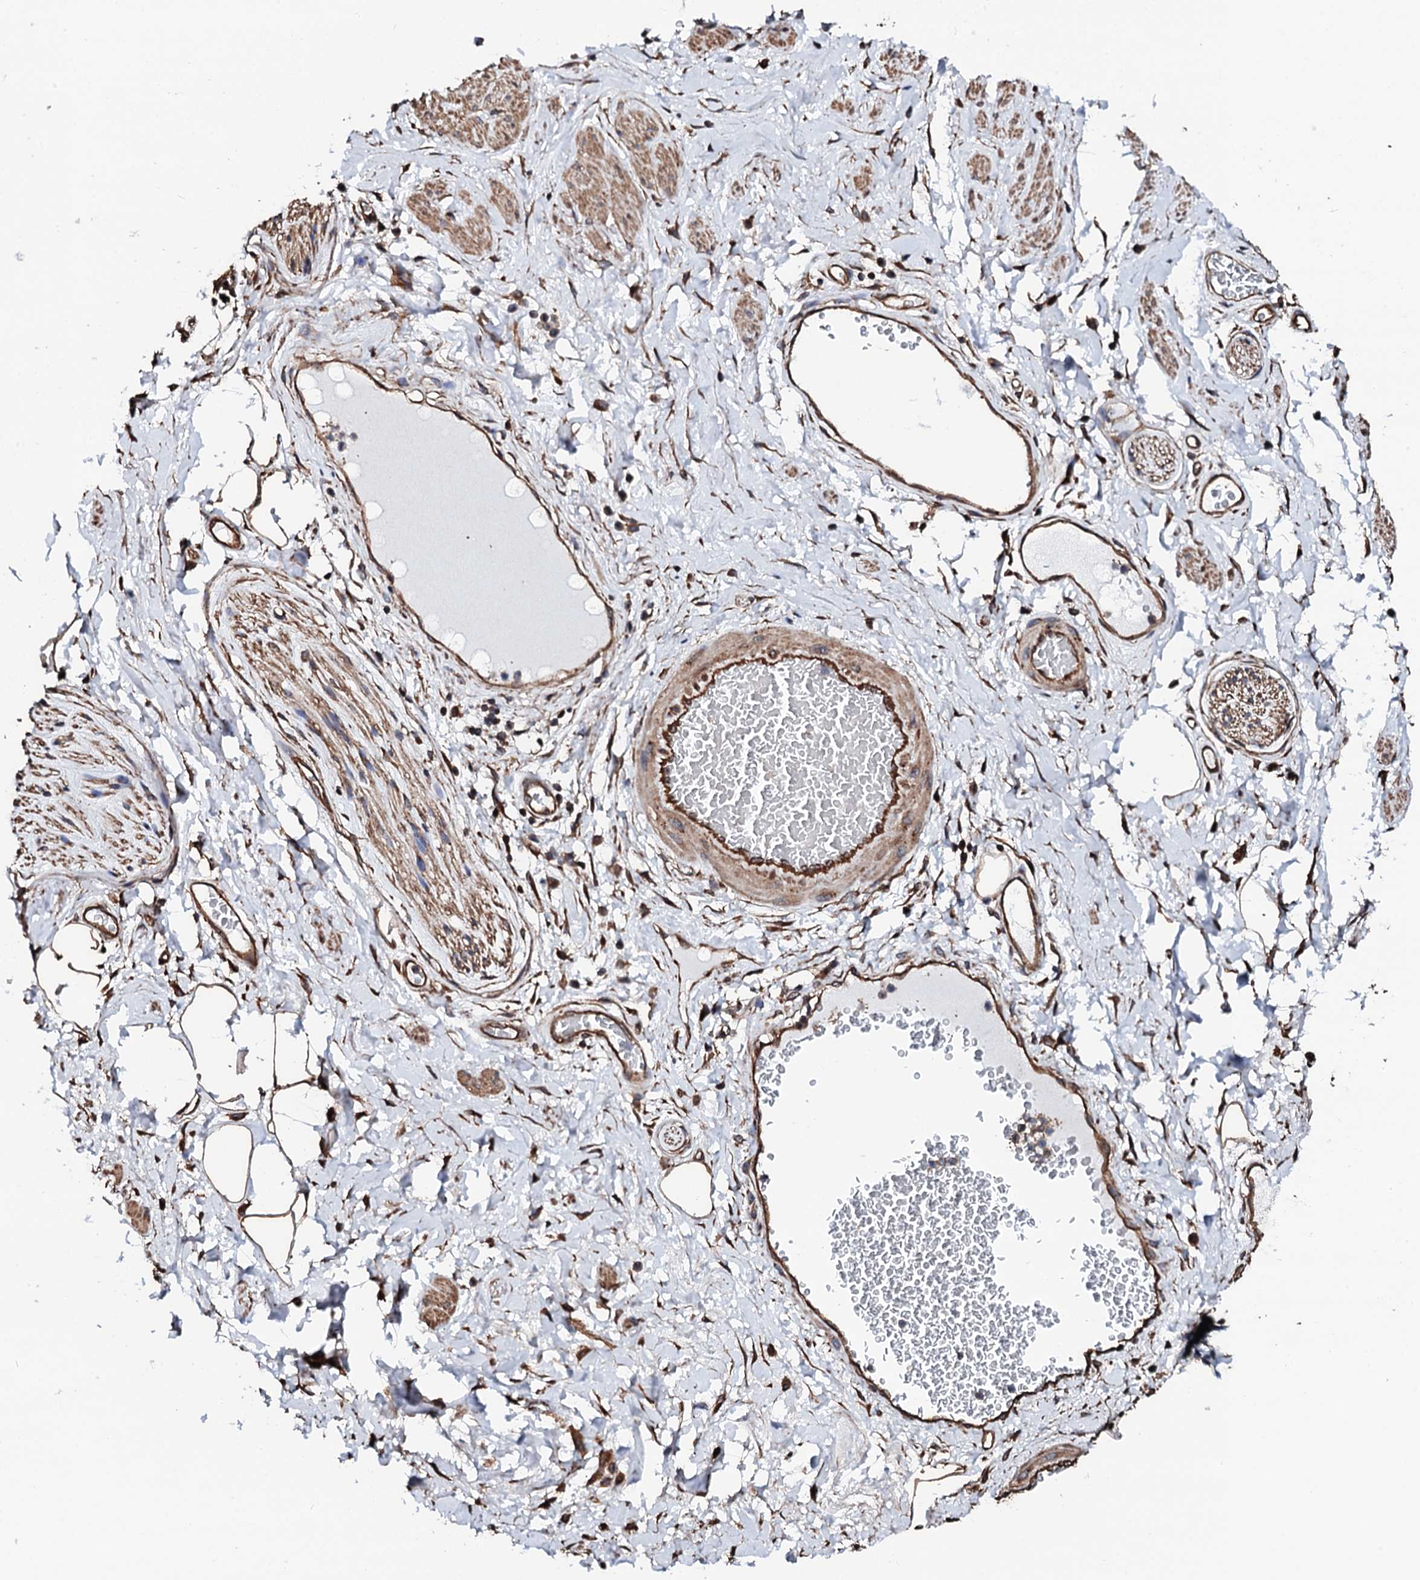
{"staining": {"intensity": "strong", "quantity": ">75%", "location": "cytoplasmic/membranous"}, "tissue": "adipose tissue", "cell_type": "Adipocytes", "image_type": "normal", "snomed": [{"axis": "morphology", "description": "Normal tissue, NOS"}, {"axis": "morphology", "description": "Adenocarcinoma, NOS"}, {"axis": "topography", "description": "Rectum"}, {"axis": "topography", "description": "Vagina"}, {"axis": "topography", "description": "Peripheral nerve tissue"}], "caption": "Human adipose tissue stained with a brown dye reveals strong cytoplasmic/membranous positive positivity in about >75% of adipocytes.", "gene": "CKAP5", "patient": {"sex": "female", "age": 71}}